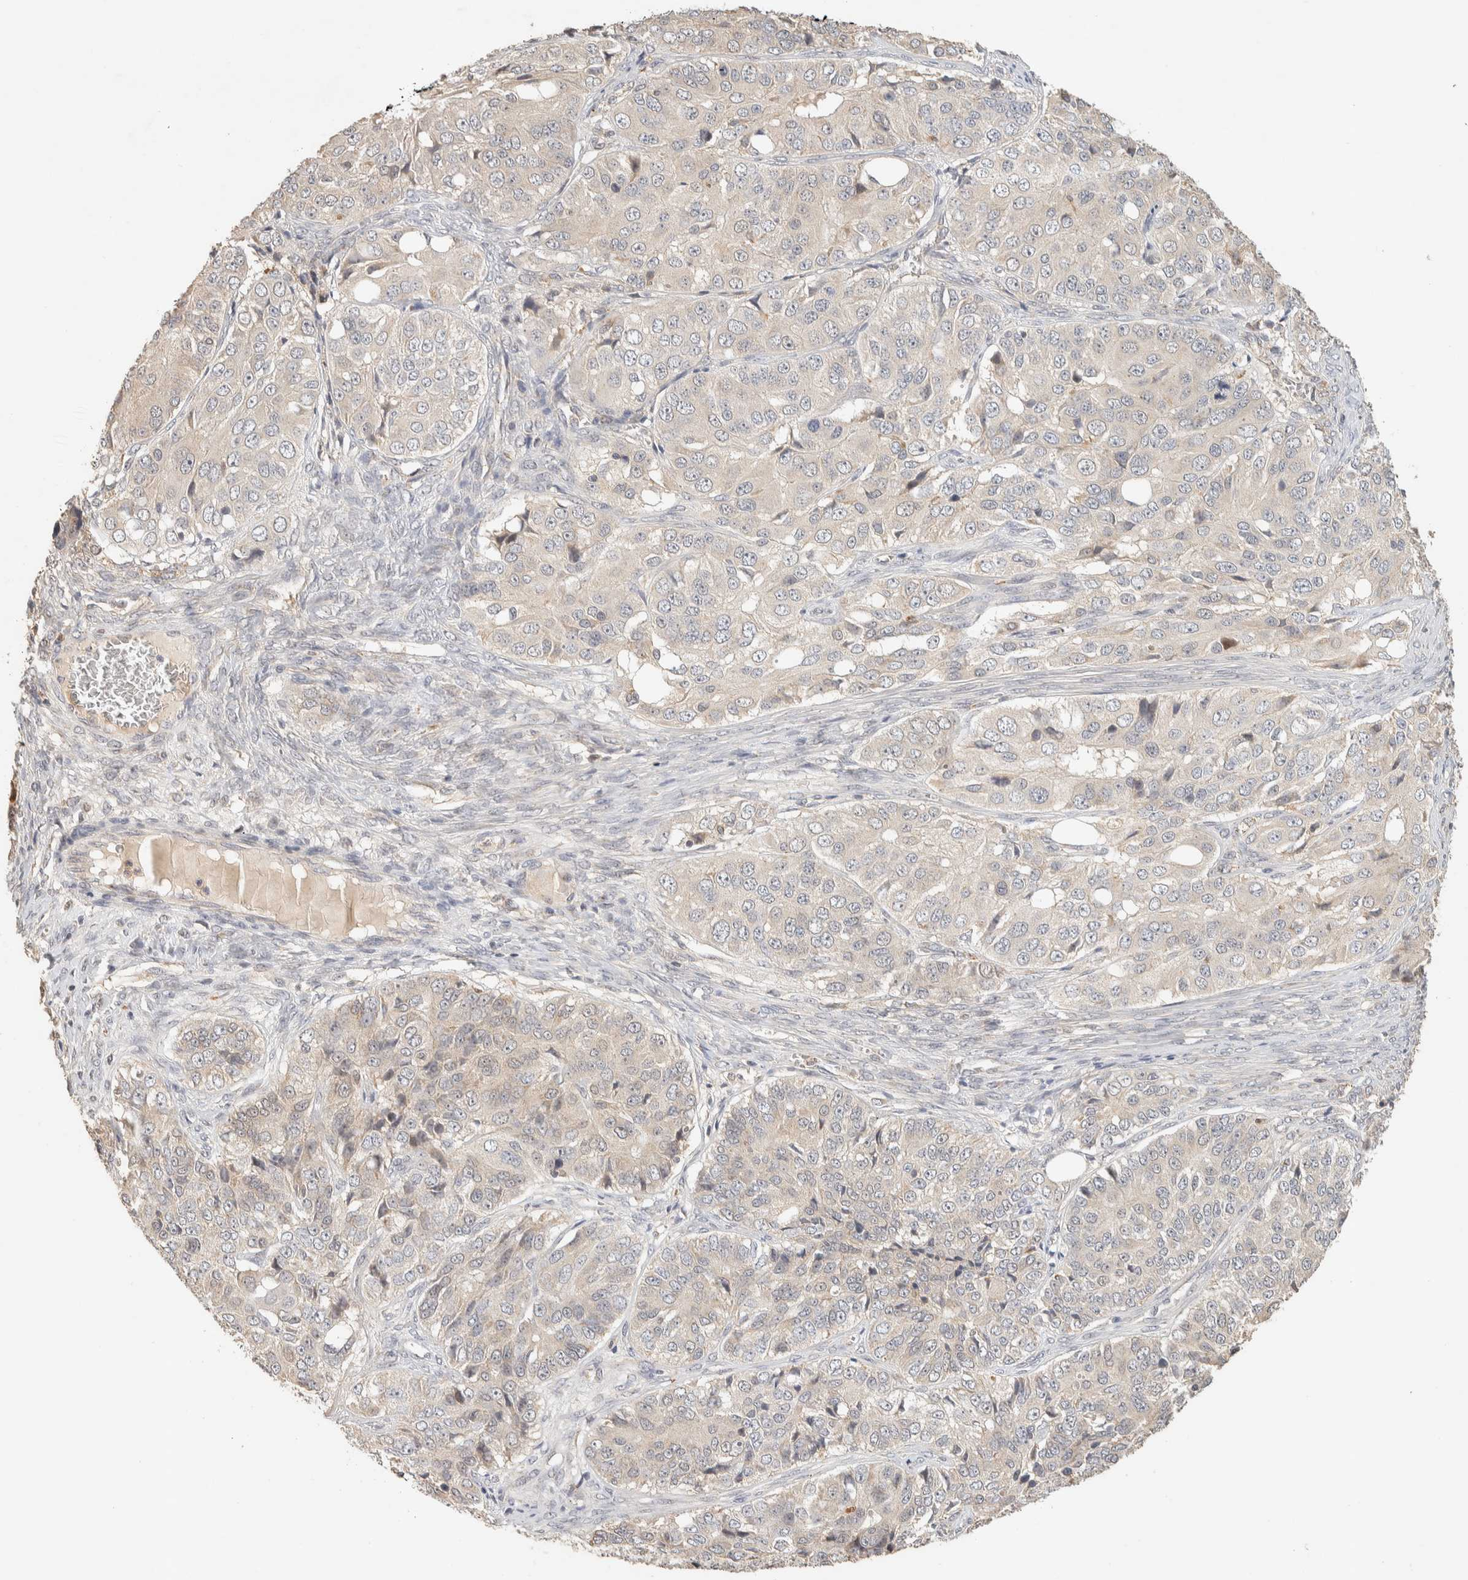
{"staining": {"intensity": "negative", "quantity": "none", "location": "none"}, "tissue": "ovarian cancer", "cell_type": "Tumor cells", "image_type": "cancer", "snomed": [{"axis": "morphology", "description": "Carcinoma, endometroid"}, {"axis": "topography", "description": "Ovary"}], "caption": "The photomicrograph demonstrates no significant staining in tumor cells of ovarian cancer. (Stains: DAB immunohistochemistry (IHC) with hematoxylin counter stain, Microscopy: brightfield microscopy at high magnification).", "gene": "ITPA", "patient": {"sex": "female", "age": 51}}